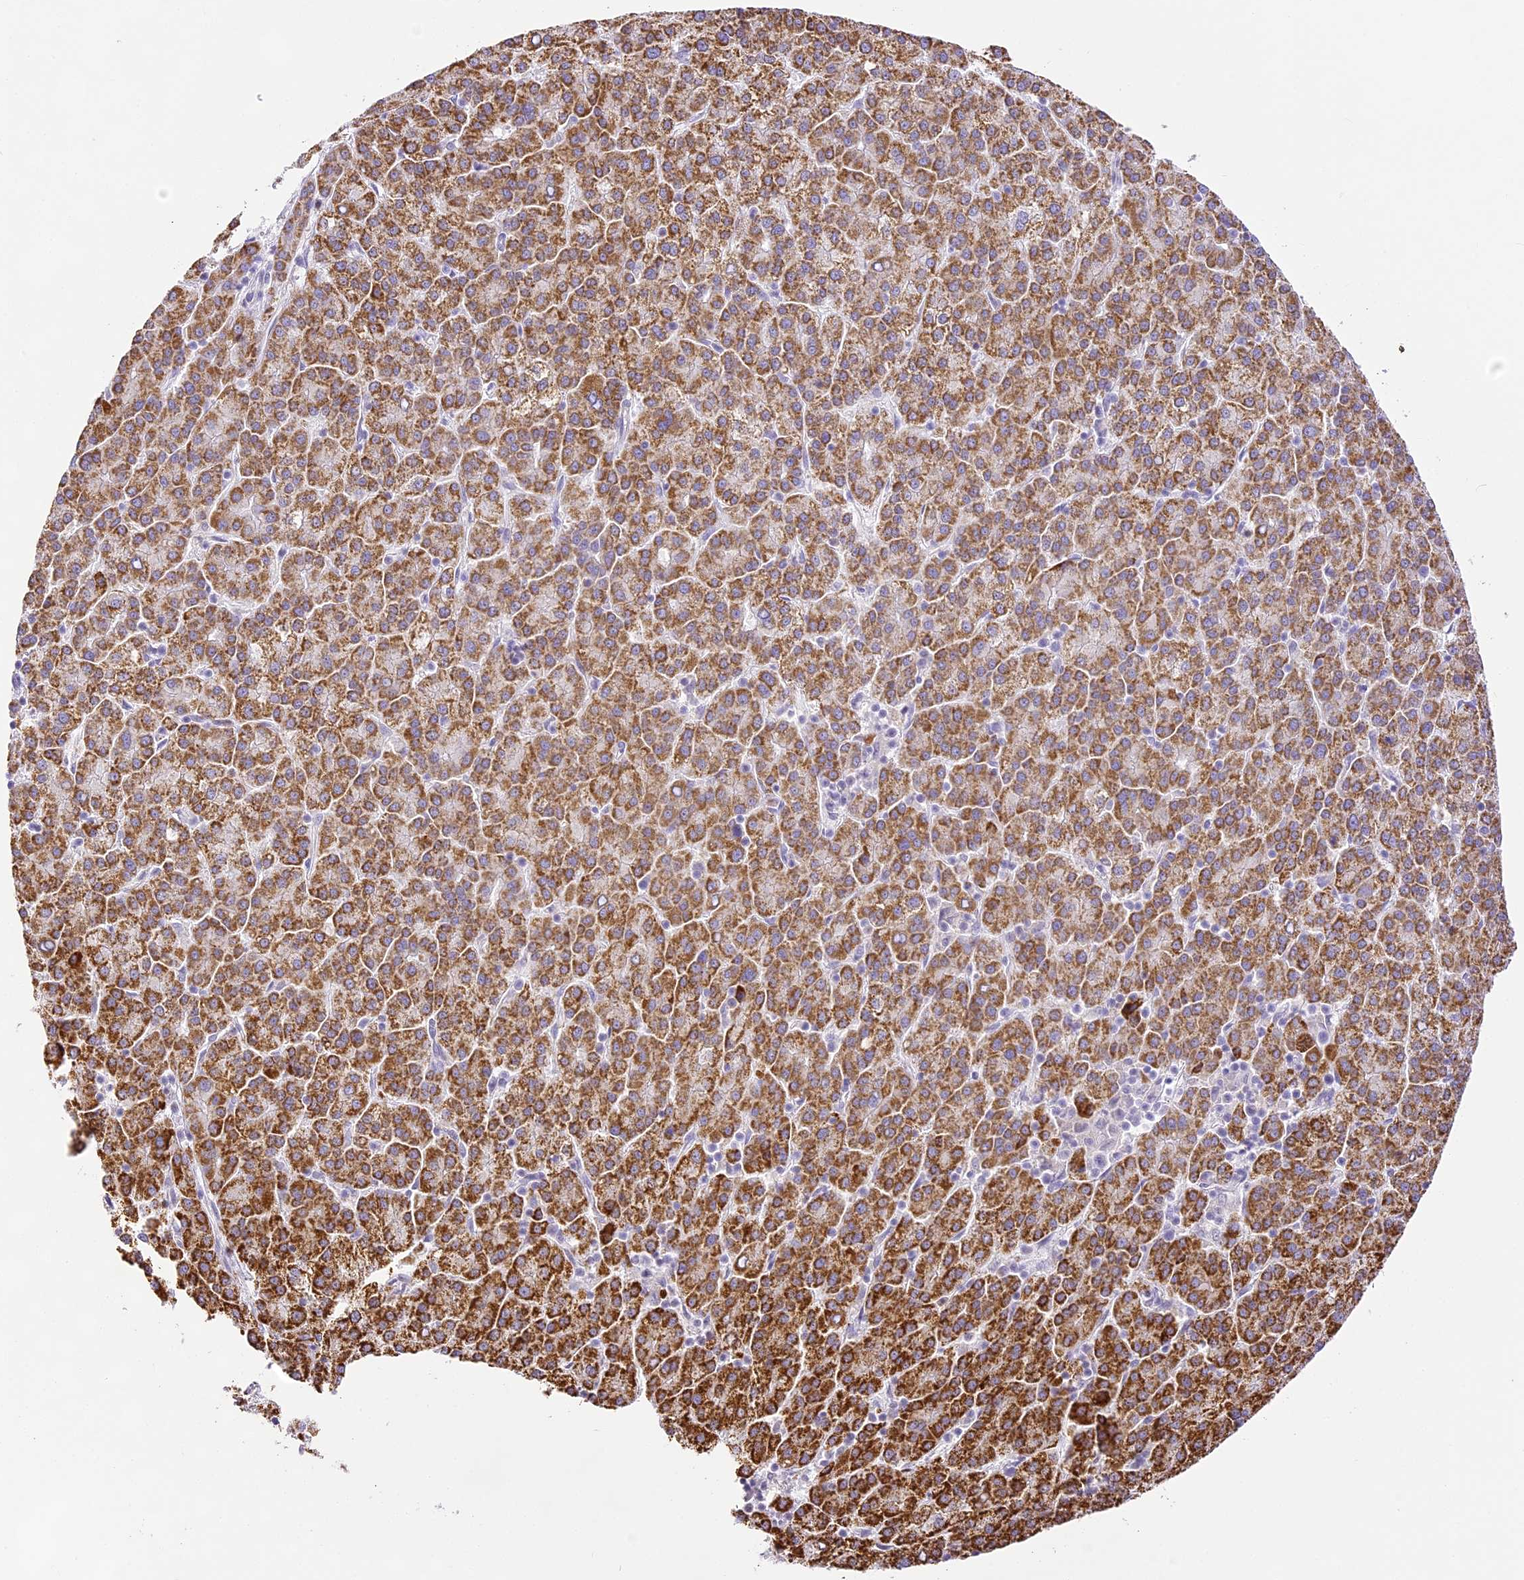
{"staining": {"intensity": "strong", "quantity": ">75%", "location": "cytoplasmic/membranous"}, "tissue": "liver cancer", "cell_type": "Tumor cells", "image_type": "cancer", "snomed": [{"axis": "morphology", "description": "Carcinoma, Hepatocellular, NOS"}, {"axis": "topography", "description": "Liver"}], "caption": "High-power microscopy captured an immunohistochemistry (IHC) photomicrograph of liver cancer (hepatocellular carcinoma), revealing strong cytoplasmic/membranous expression in about >75% of tumor cells. The staining was performed using DAB (3,3'-diaminobenzidine), with brown indicating positive protein expression. Nuclei are stained blue with hematoxylin.", "gene": "CCDC30", "patient": {"sex": "female", "age": 58}}